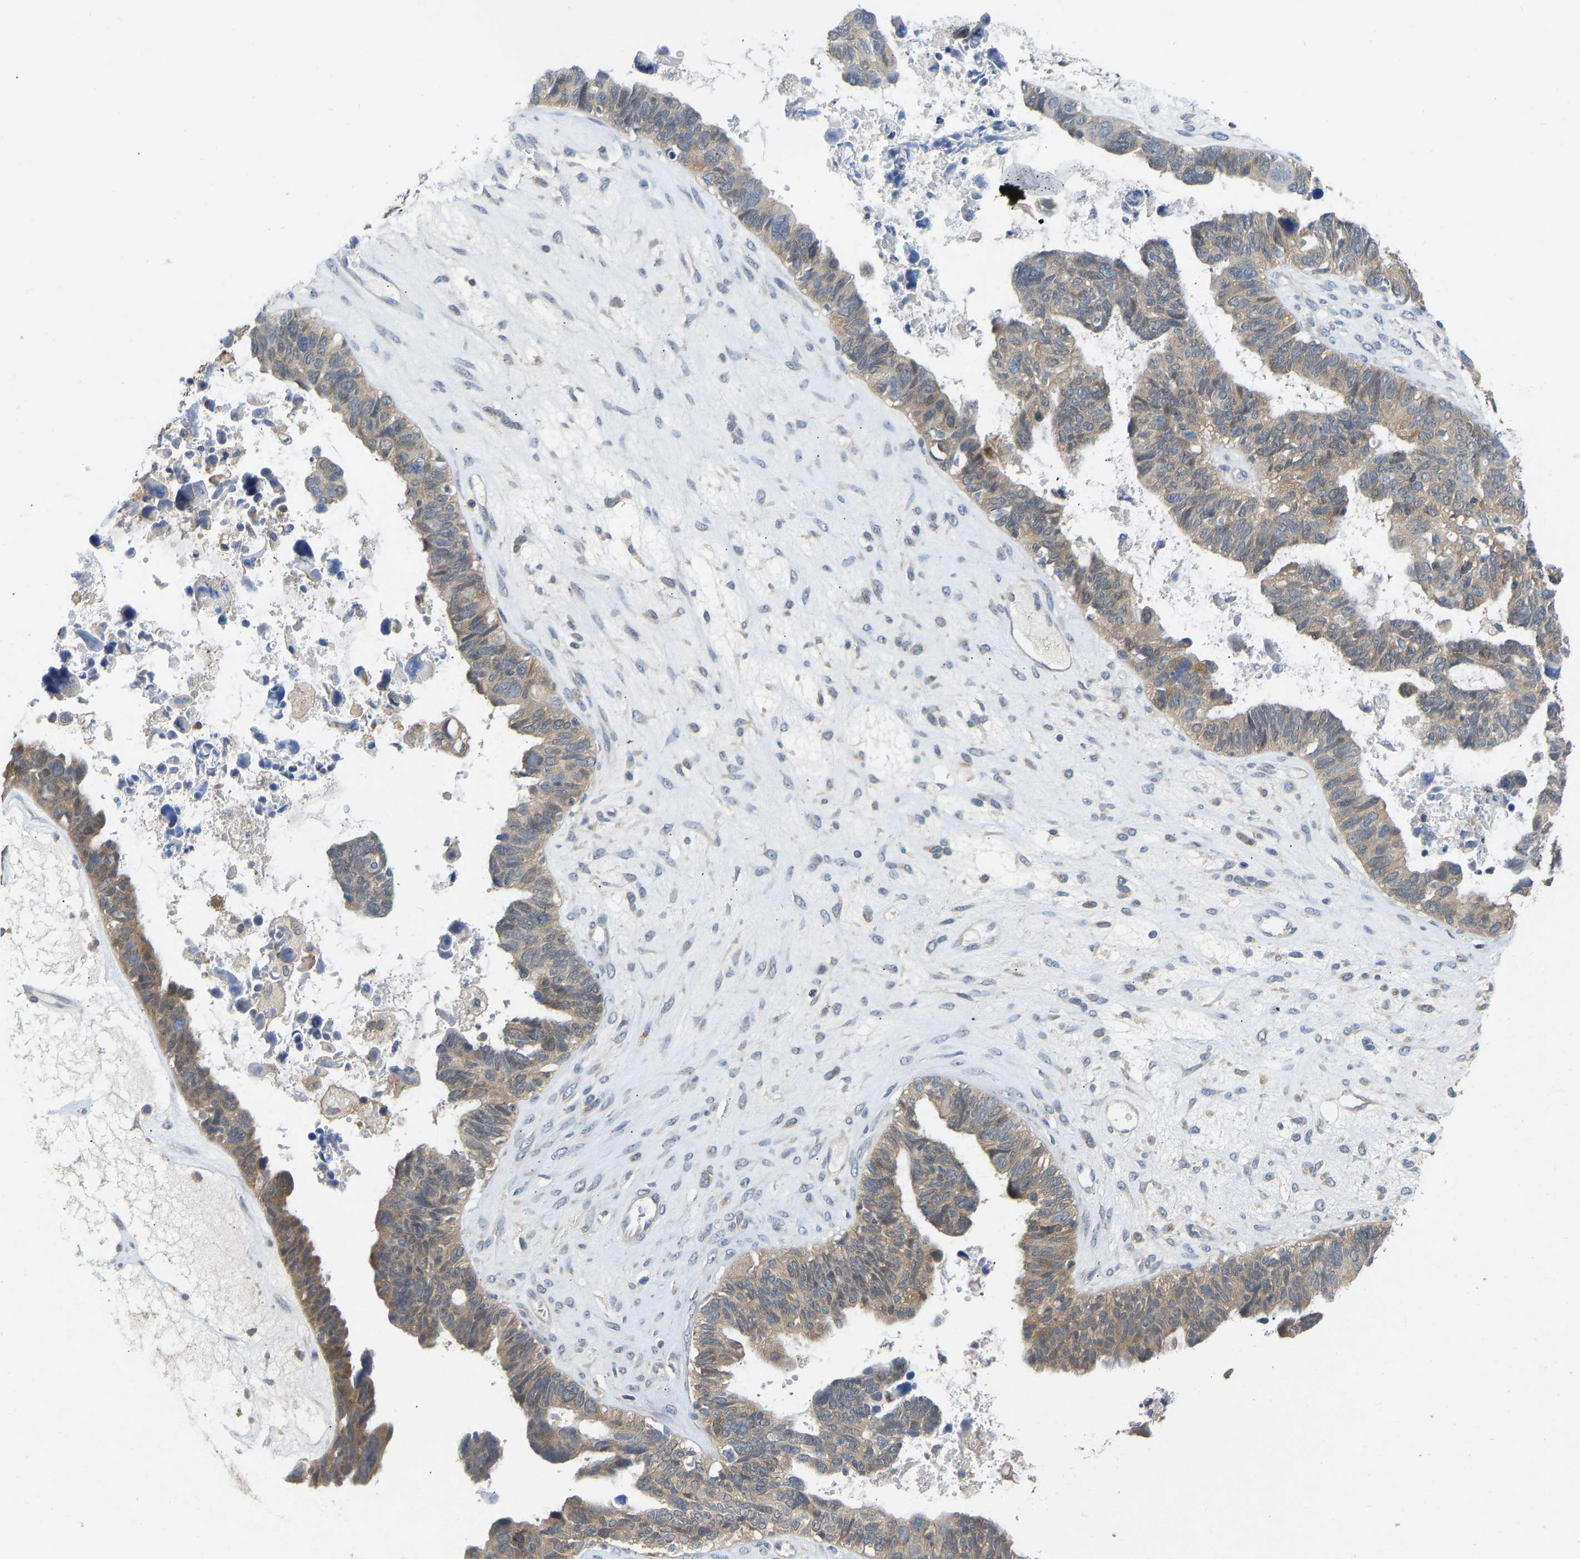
{"staining": {"intensity": "moderate", "quantity": ">75%", "location": "cytoplasmic/membranous"}, "tissue": "ovarian cancer", "cell_type": "Tumor cells", "image_type": "cancer", "snomed": [{"axis": "morphology", "description": "Cystadenocarcinoma, serous, NOS"}, {"axis": "topography", "description": "Ovary"}], "caption": "Immunohistochemistry micrograph of neoplastic tissue: ovarian cancer stained using immunohistochemistry demonstrates medium levels of moderate protein expression localized specifically in the cytoplasmic/membranous of tumor cells, appearing as a cytoplasmic/membranous brown color.", "gene": "NDRG3", "patient": {"sex": "female", "age": 79}}